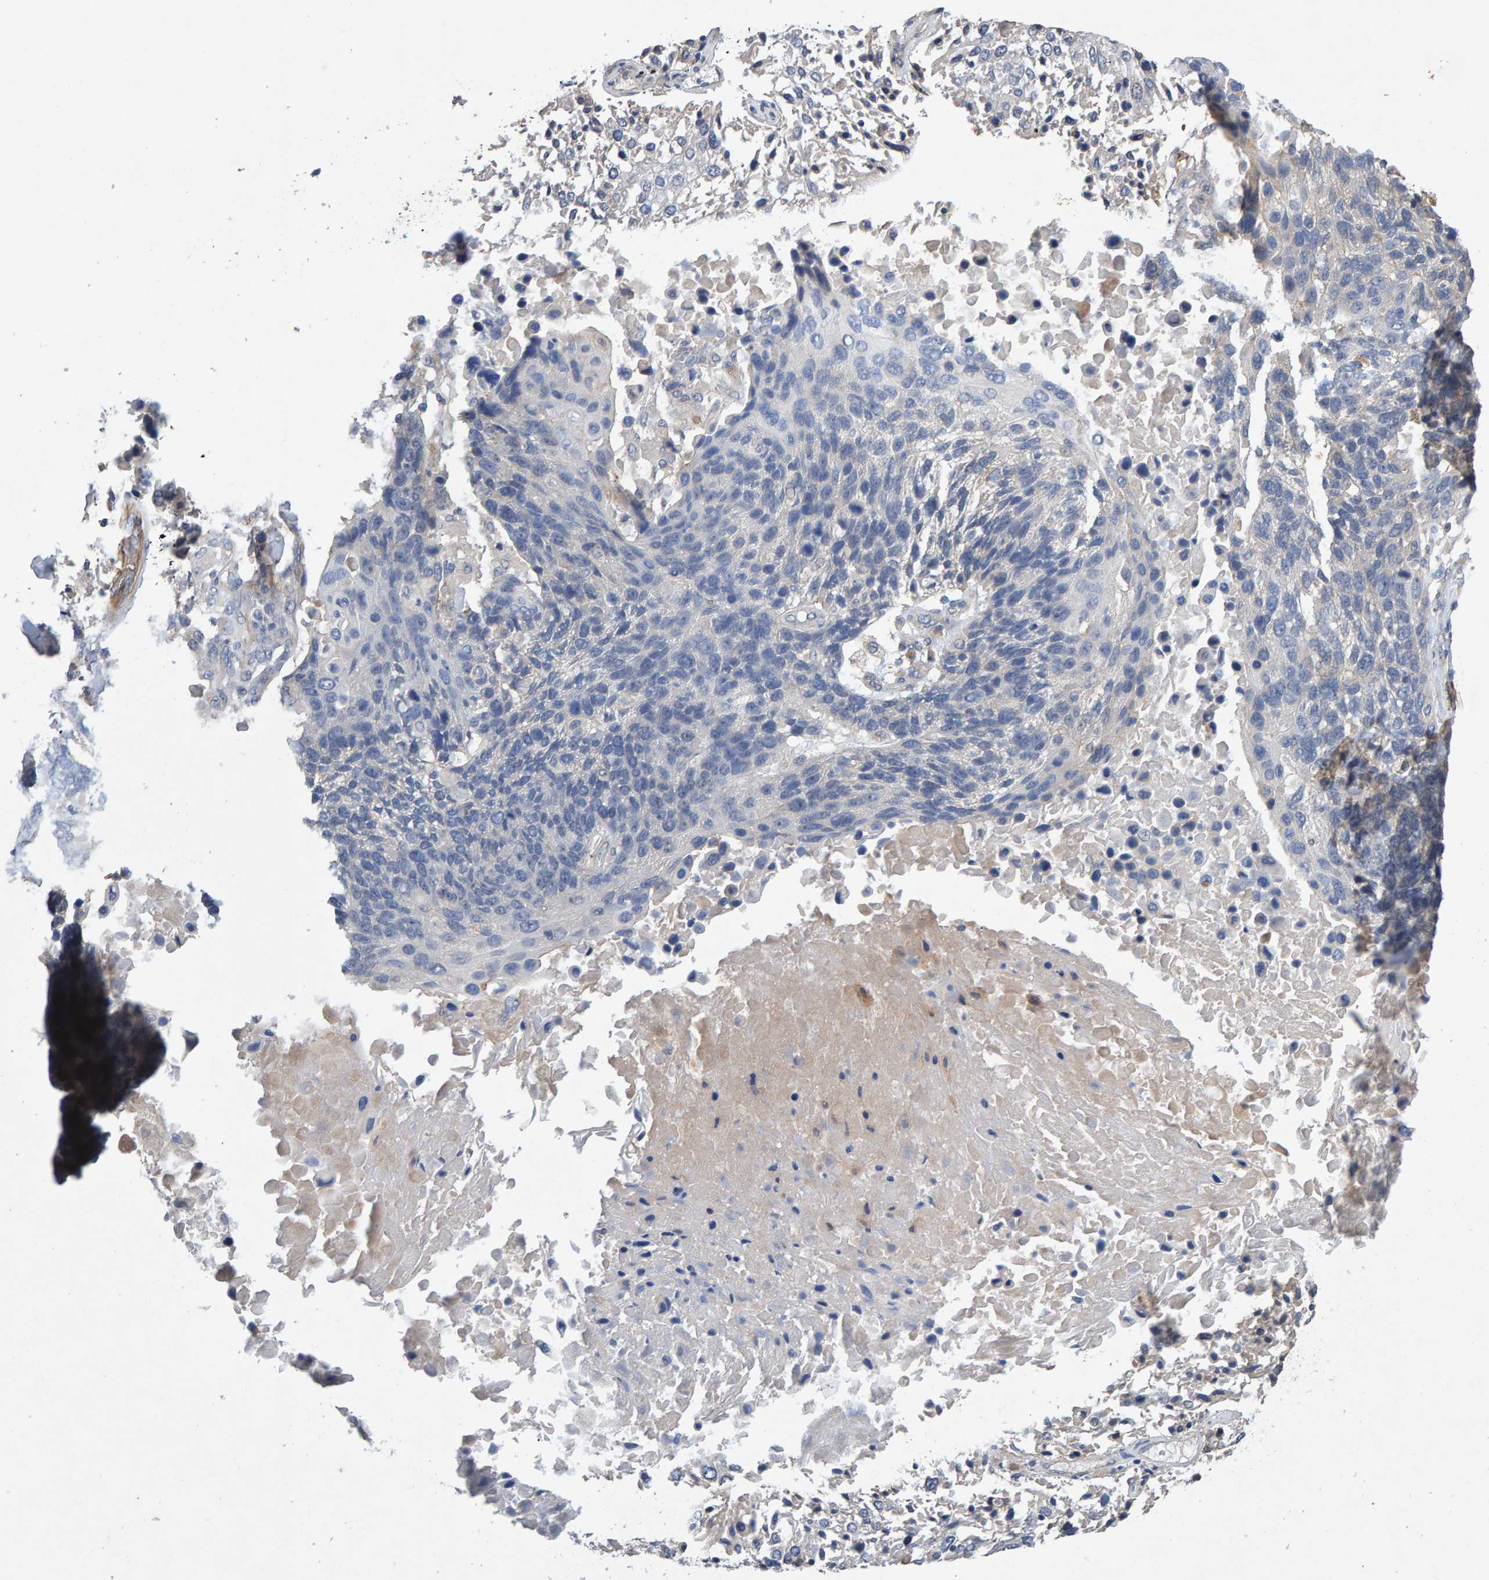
{"staining": {"intensity": "negative", "quantity": "none", "location": "none"}, "tissue": "lung cancer", "cell_type": "Tumor cells", "image_type": "cancer", "snomed": [{"axis": "morphology", "description": "Squamous cell carcinoma, NOS"}, {"axis": "topography", "description": "Lung"}], "caption": "Image shows no significant protein expression in tumor cells of squamous cell carcinoma (lung).", "gene": "EFR3A", "patient": {"sex": "male", "age": 65}}